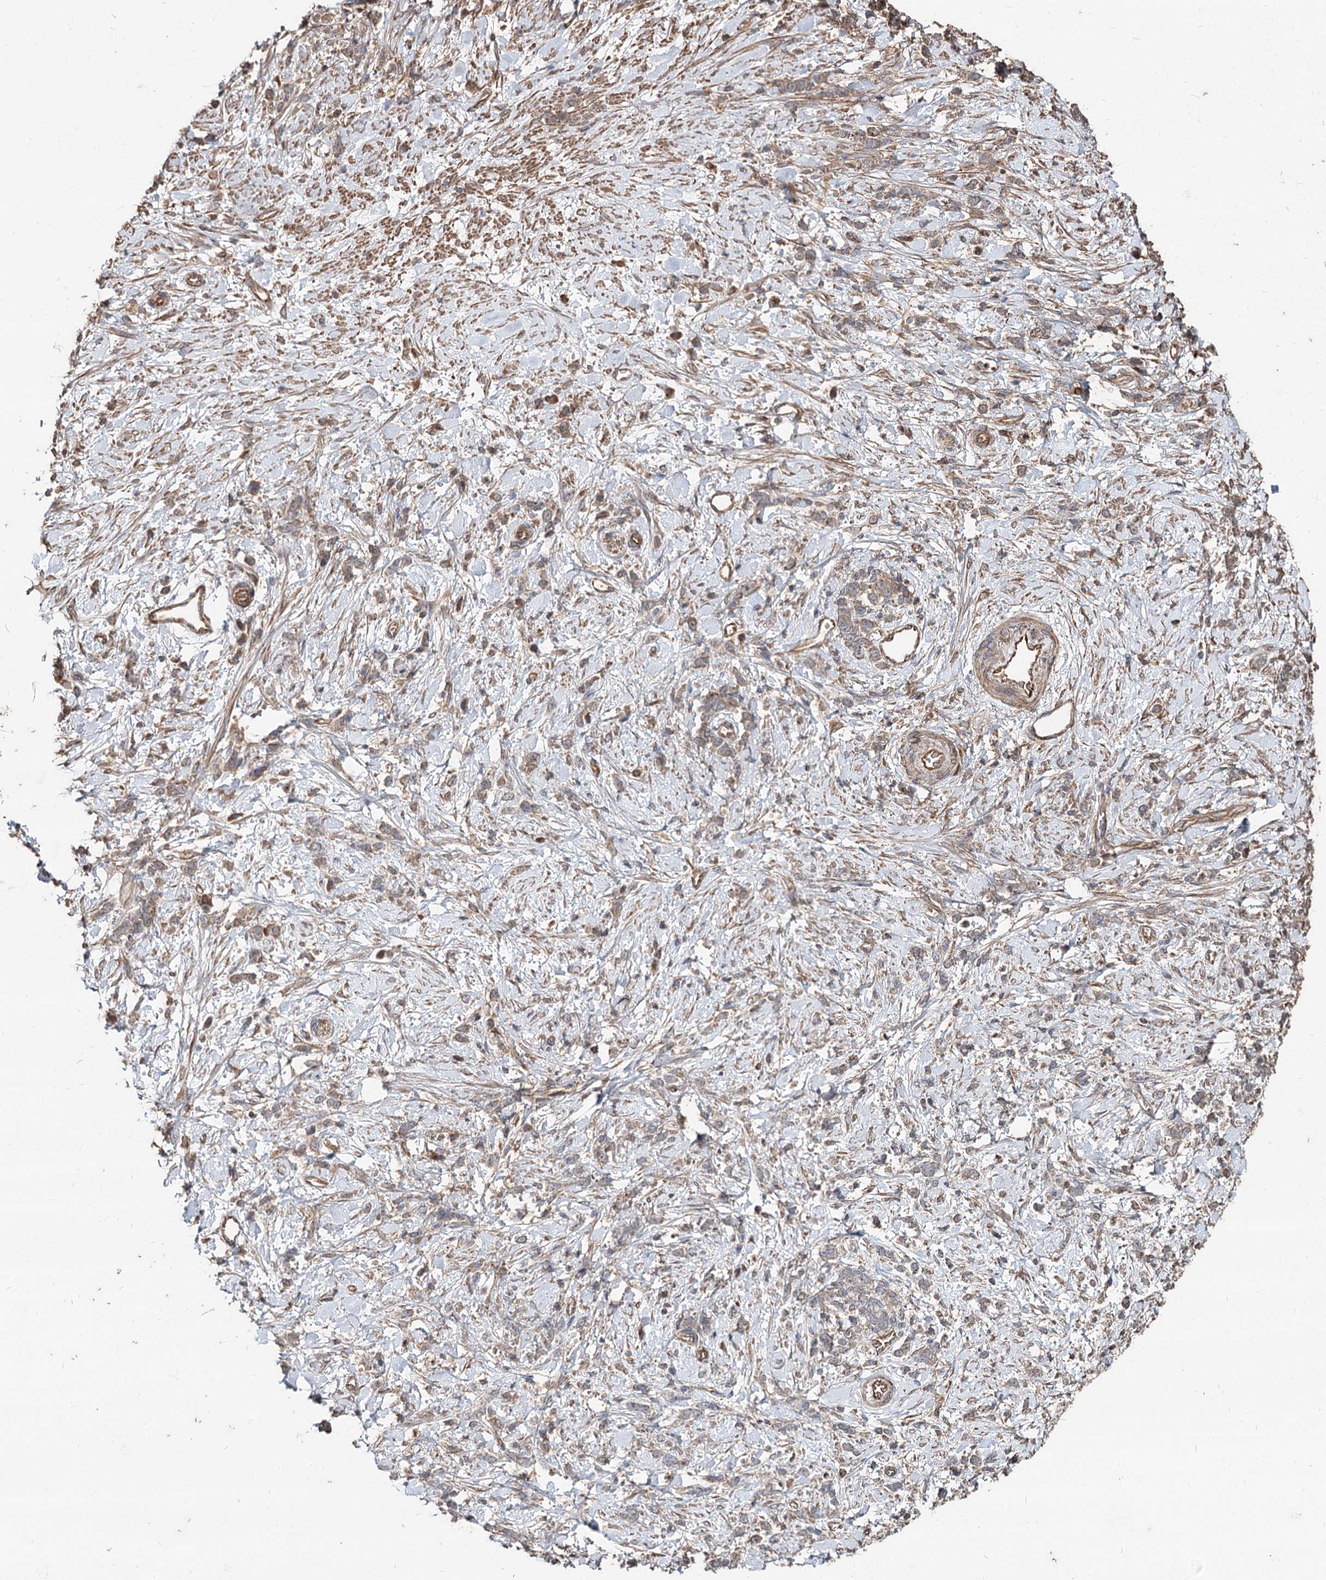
{"staining": {"intensity": "weak", "quantity": "25%-75%", "location": "cytoplasmic/membranous"}, "tissue": "stomach cancer", "cell_type": "Tumor cells", "image_type": "cancer", "snomed": [{"axis": "morphology", "description": "Adenocarcinoma, NOS"}, {"axis": "topography", "description": "Stomach"}], "caption": "Weak cytoplasmic/membranous protein expression is present in about 25%-75% of tumor cells in adenocarcinoma (stomach).", "gene": "SPART", "patient": {"sex": "female", "age": 60}}